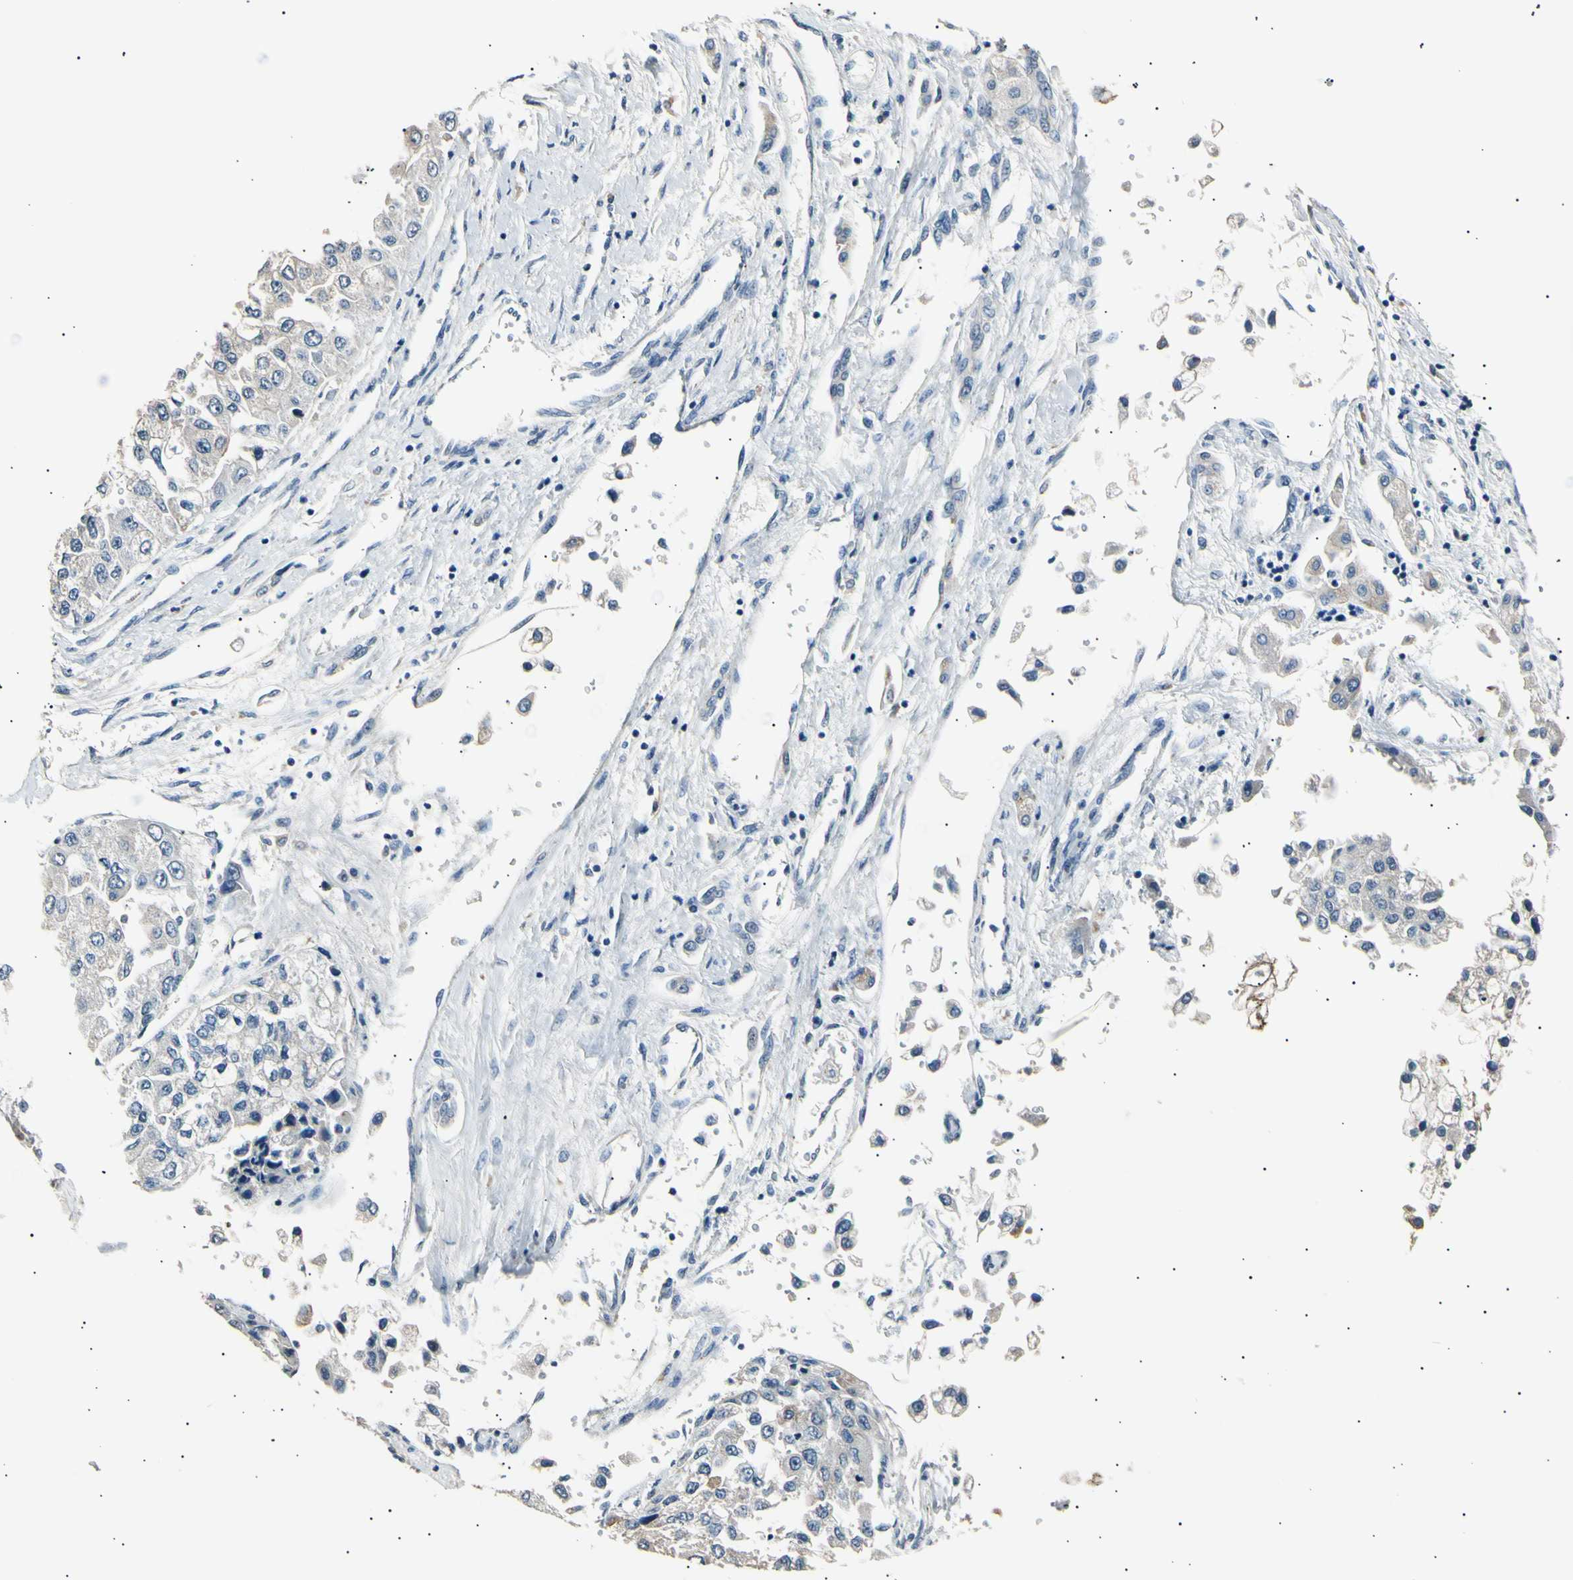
{"staining": {"intensity": "negative", "quantity": "none", "location": "none"}, "tissue": "liver cancer", "cell_type": "Tumor cells", "image_type": "cancer", "snomed": [{"axis": "morphology", "description": "Carcinoma, Hepatocellular, NOS"}, {"axis": "topography", "description": "Liver"}], "caption": "Liver cancer (hepatocellular carcinoma) was stained to show a protein in brown. There is no significant positivity in tumor cells.", "gene": "LDLR", "patient": {"sex": "female", "age": 66}}